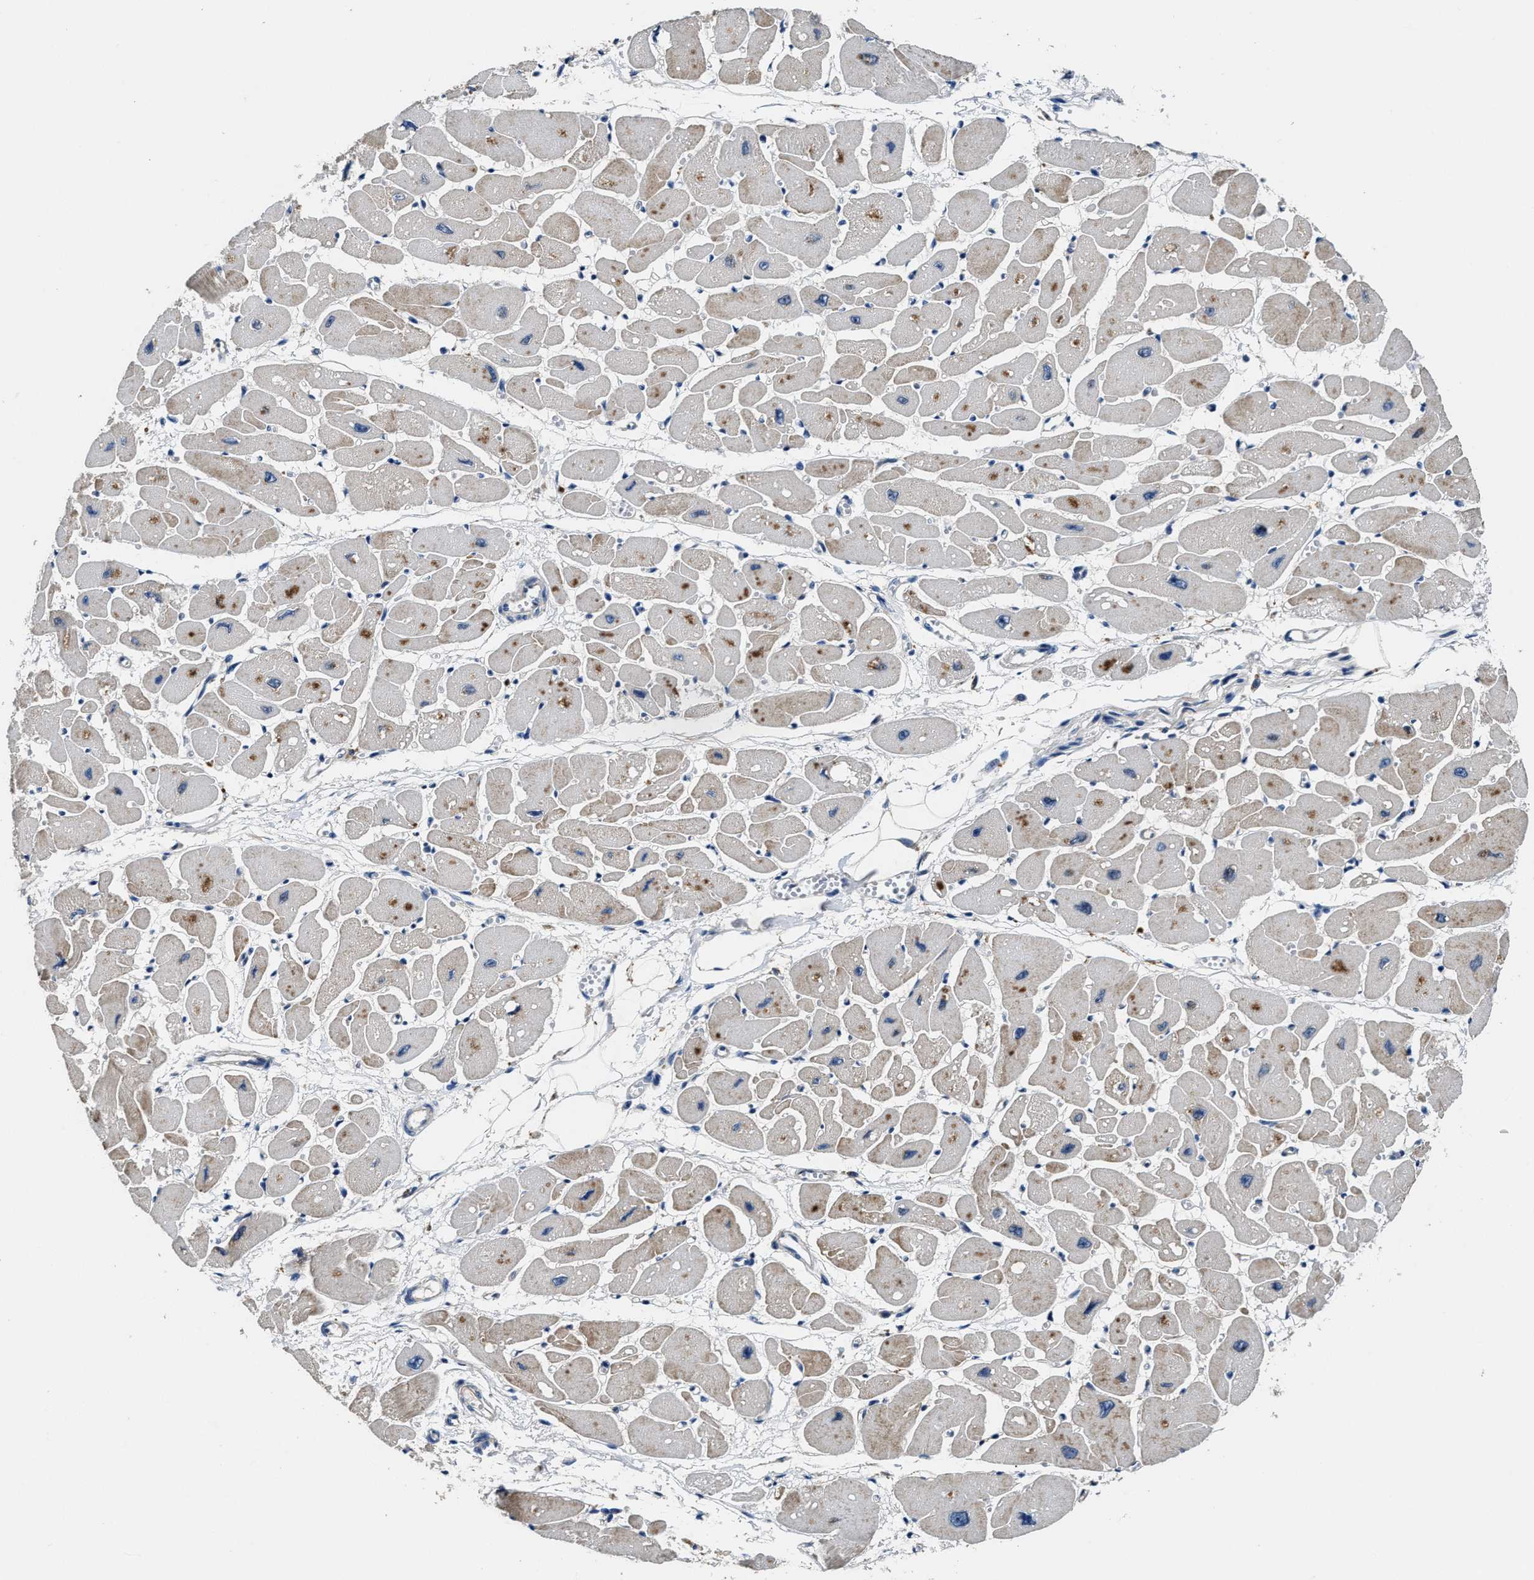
{"staining": {"intensity": "moderate", "quantity": "<25%", "location": "cytoplasmic/membranous"}, "tissue": "heart muscle", "cell_type": "Cardiomyocytes", "image_type": "normal", "snomed": [{"axis": "morphology", "description": "Normal tissue, NOS"}, {"axis": "topography", "description": "Heart"}], "caption": "Immunohistochemistry (IHC) (DAB) staining of unremarkable heart muscle demonstrates moderate cytoplasmic/membranous protein positivity in about <25% of cardiomyocytes. (DAB (3,3'-diaminobenzidine) = brown stain, brightfield microscopy at high magnification).", "gene": "PTAR1", "patient": {"sex": "female", "age": 54}}